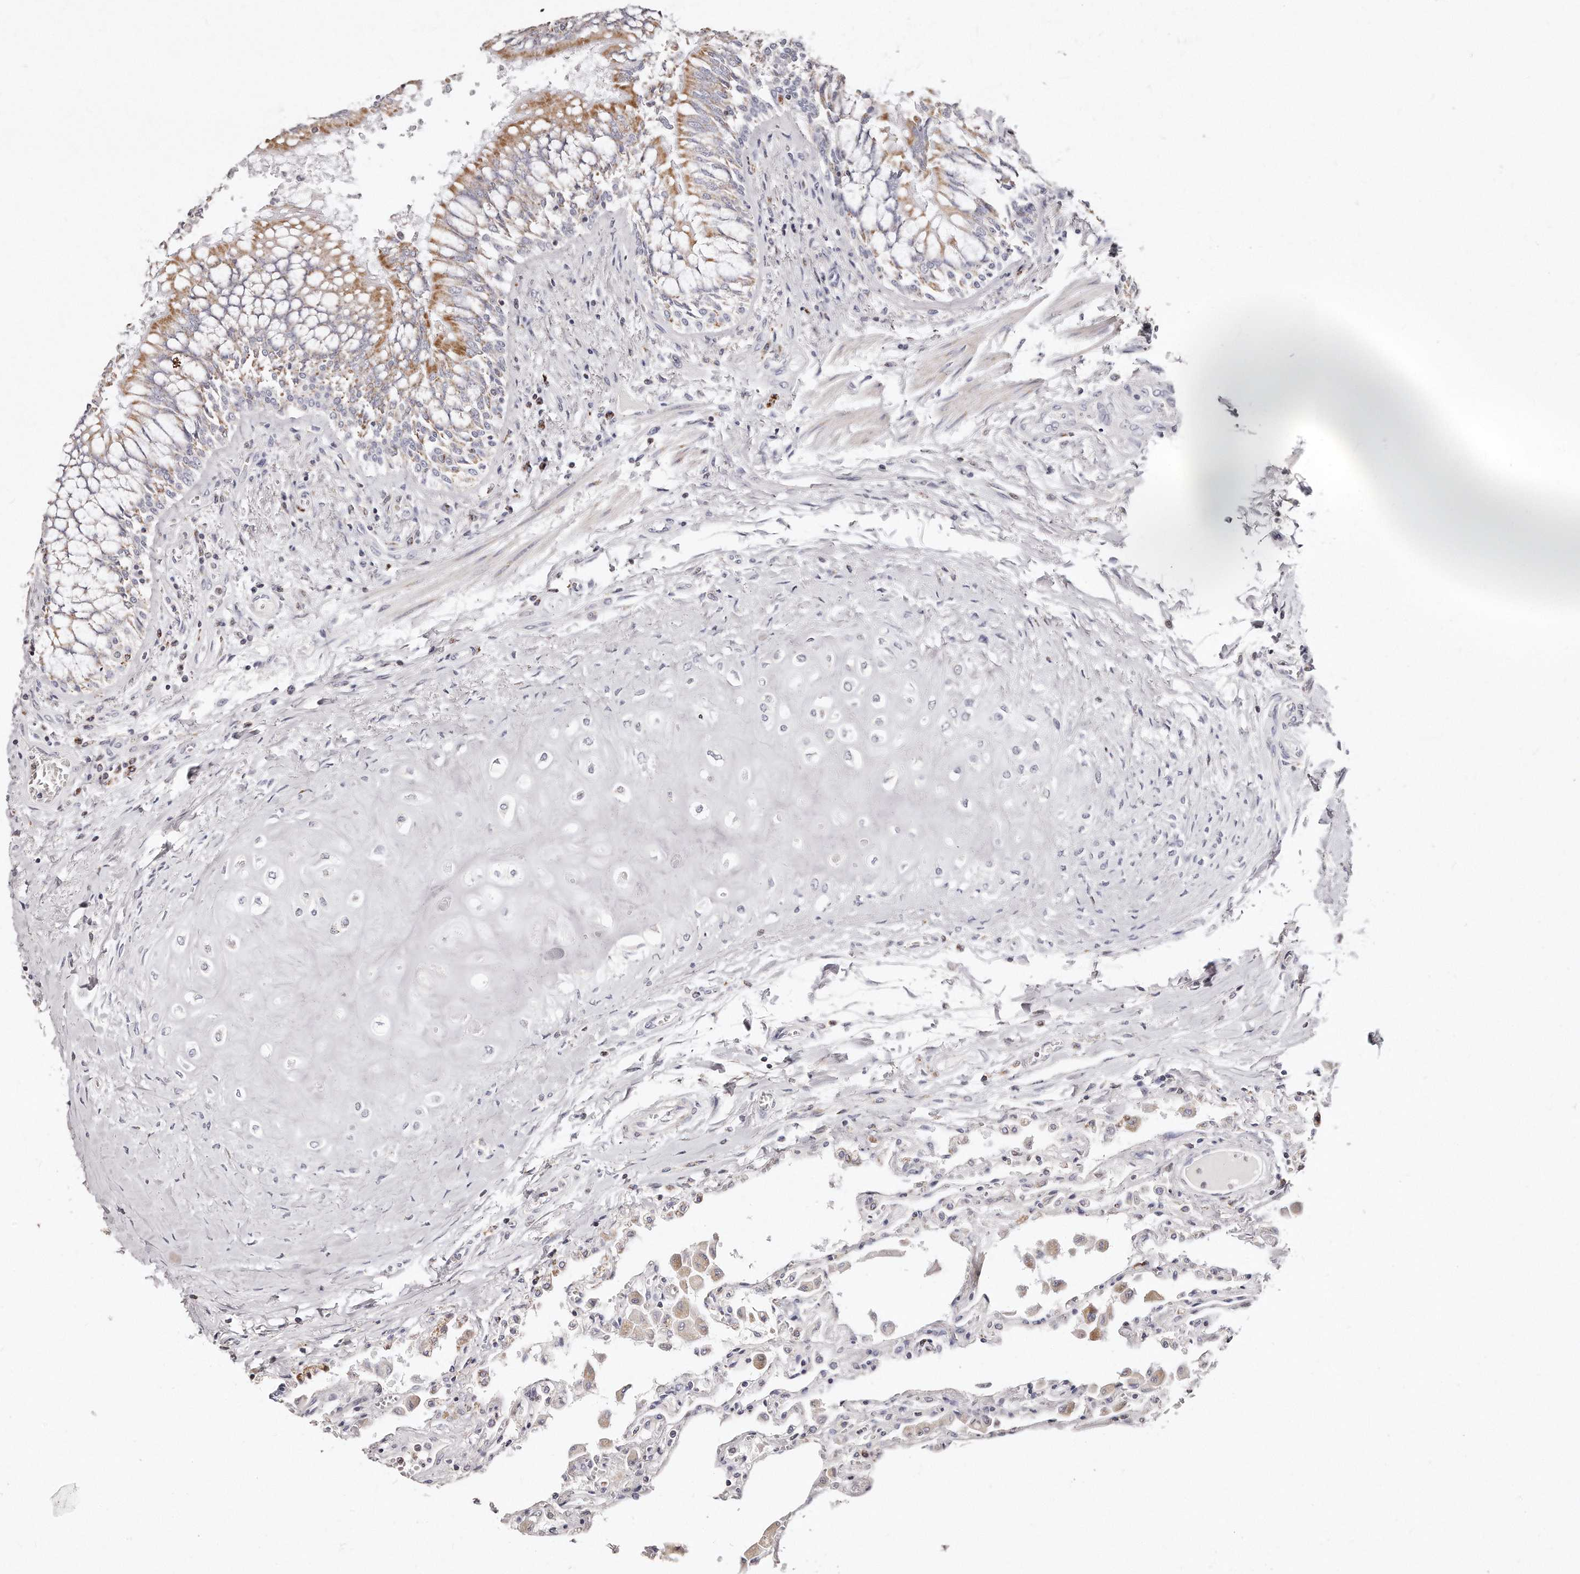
{"staining": {"intensity": "moderate", "quantity": "<25%", "location": "cytoplasmic/membranous"}, "tissue": "lung", "cell_type": "Alveolar cells", "image_type": "normal", "snomed": [{"axis": "morphology", "description": "Normal tissue, NOS"}, {"axis": "topography", "description": "Bronchus"}, {"axis": "topography", "description": "Lung"}], "caption": "Alveolar cells show low levels of moderate cytoplasmic/membranous expression in approximately <25% of cells in unremarkable lung. Nuclei are stained in blue.", "gene": "RTKN", "patient": {"sex": "female", "age": 49}}